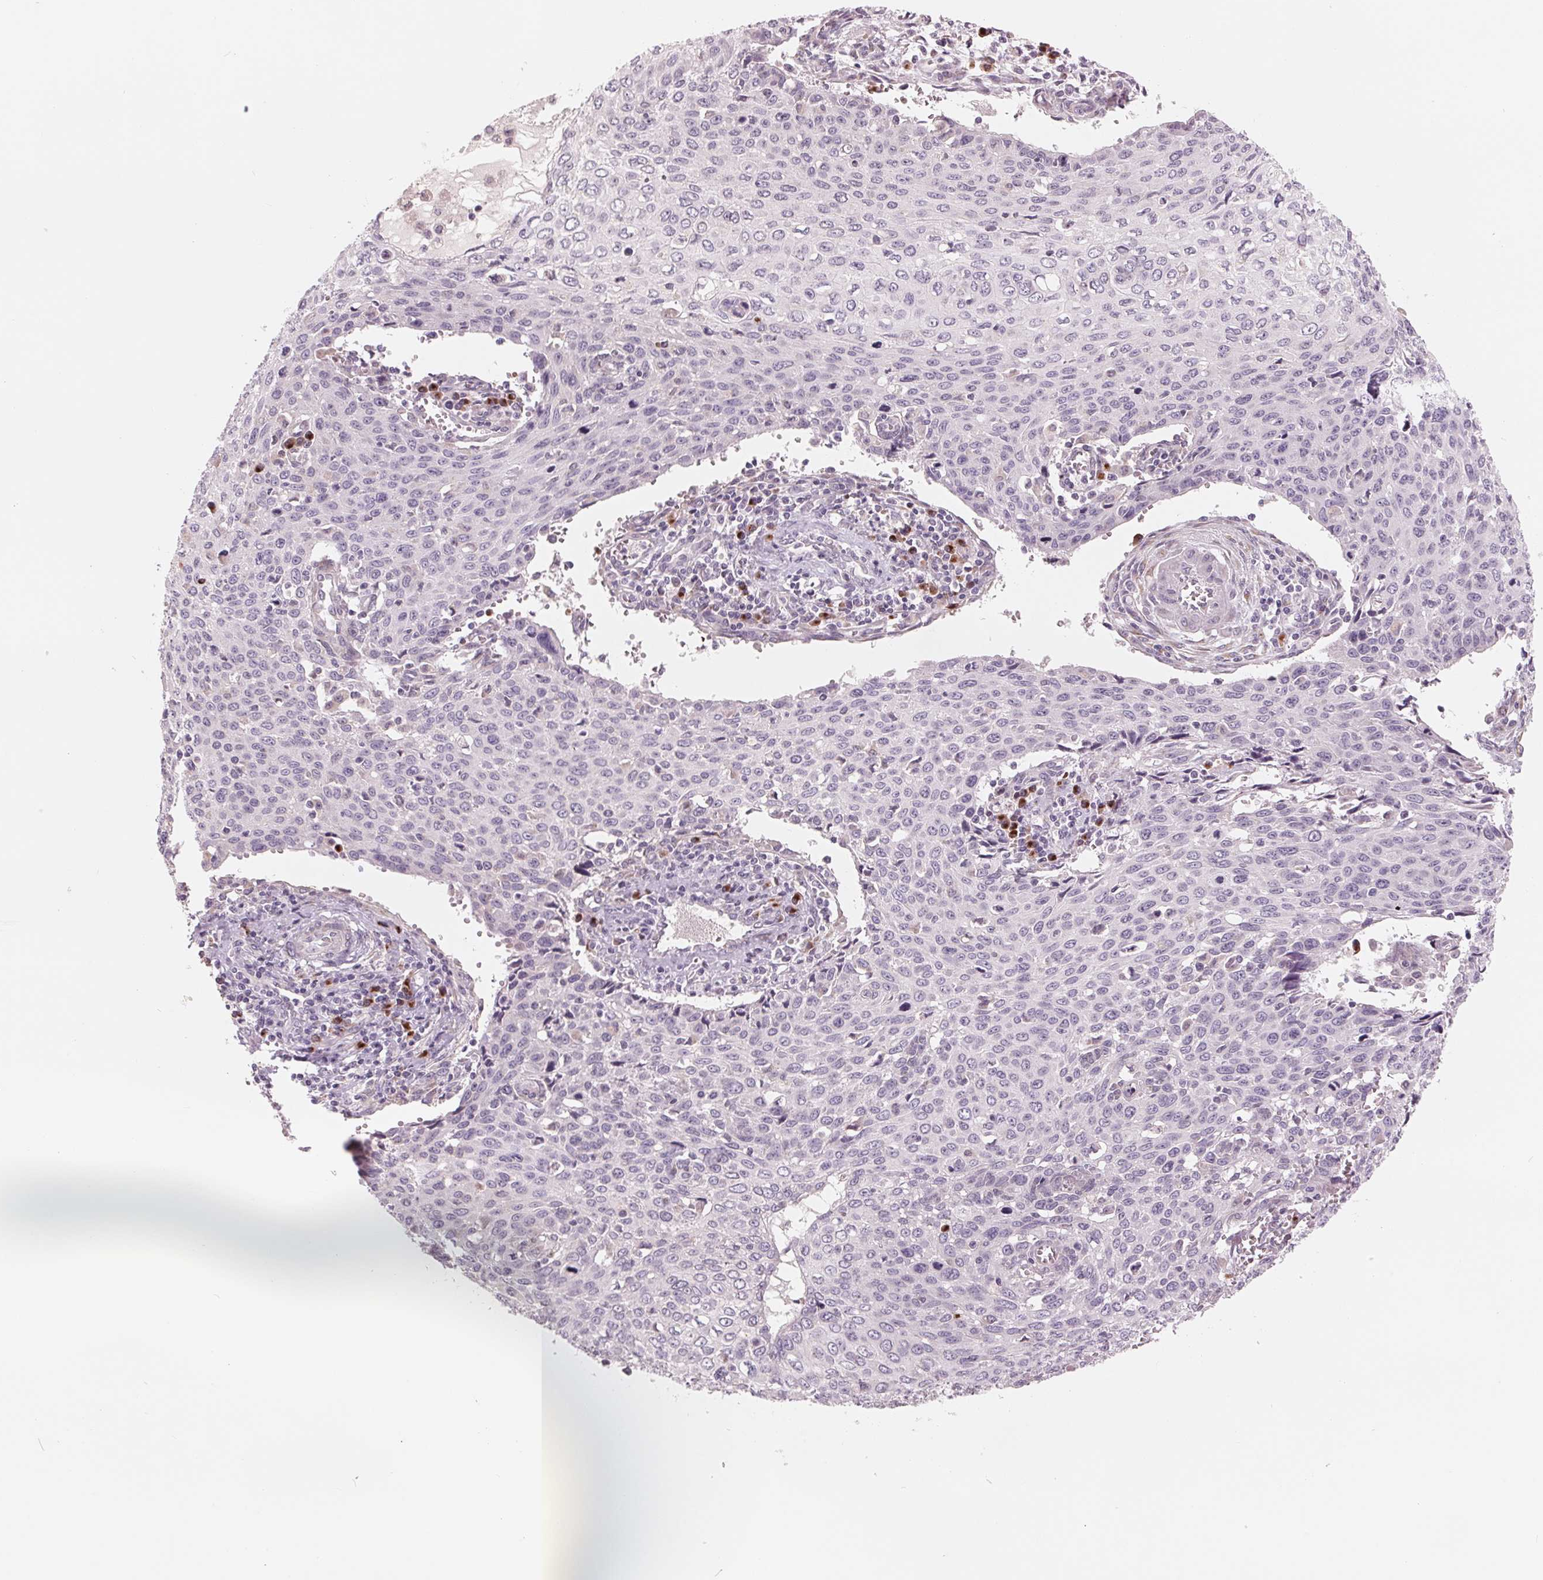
{"staining": {"intensity": "negative", "quantity": "none", "location": "none"}, "tissue": "cervical cancer", "cell_type": "Tumor cells", "image_type": "cancer", "snomed": [{"axis": "morphology", "description": "Squamous cell carcinoma, NOS"}, {"axis": "topography", "description": "Cervix"}], "caption": "This is an immunohistochemistry histopathology image of cervical cancer (squamous cell carcinoma). There is no expression in tumor cells.", "gene": "IL9R", "patient": {"sex": "female", "age": 38}}